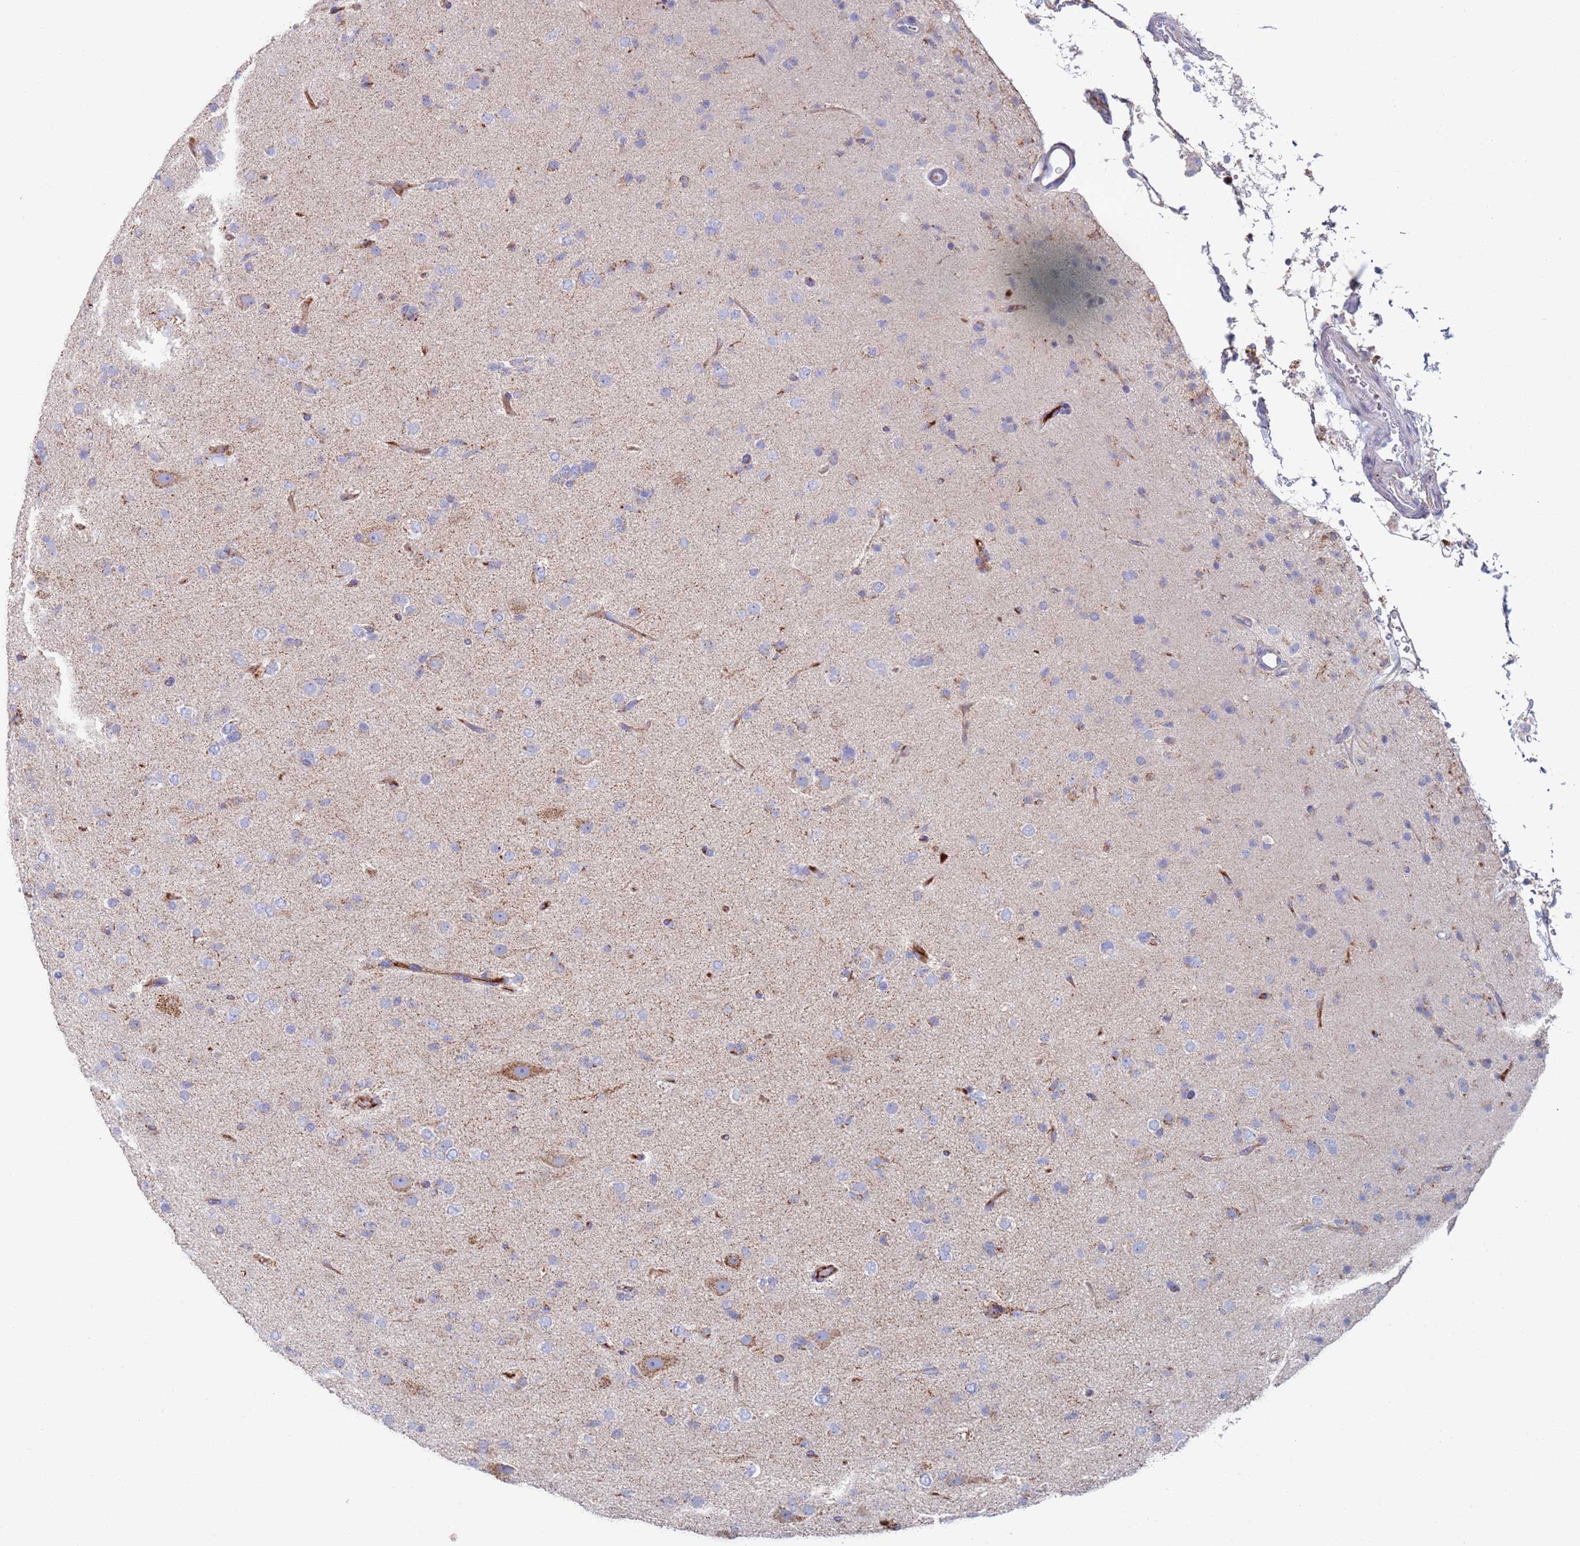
{"staining": {"intensity": "weak", "quantity": "<25%", "location": "cytoplasmic/membranous"}, "tissue": "glioma", "cell_type": "Tumor cells", "image_type": "cancer", "snomed": [{"axis": "morphology", "description": "Glioma, malignant, Low grade"}, {"axis": "topography", "description": "Brain"}], "caption": "Micrograph shows no protein positivity in tumor cells of glioma tissue.", "gene": "MRPL22", "patient": {"sex": "male", "age": 65}}